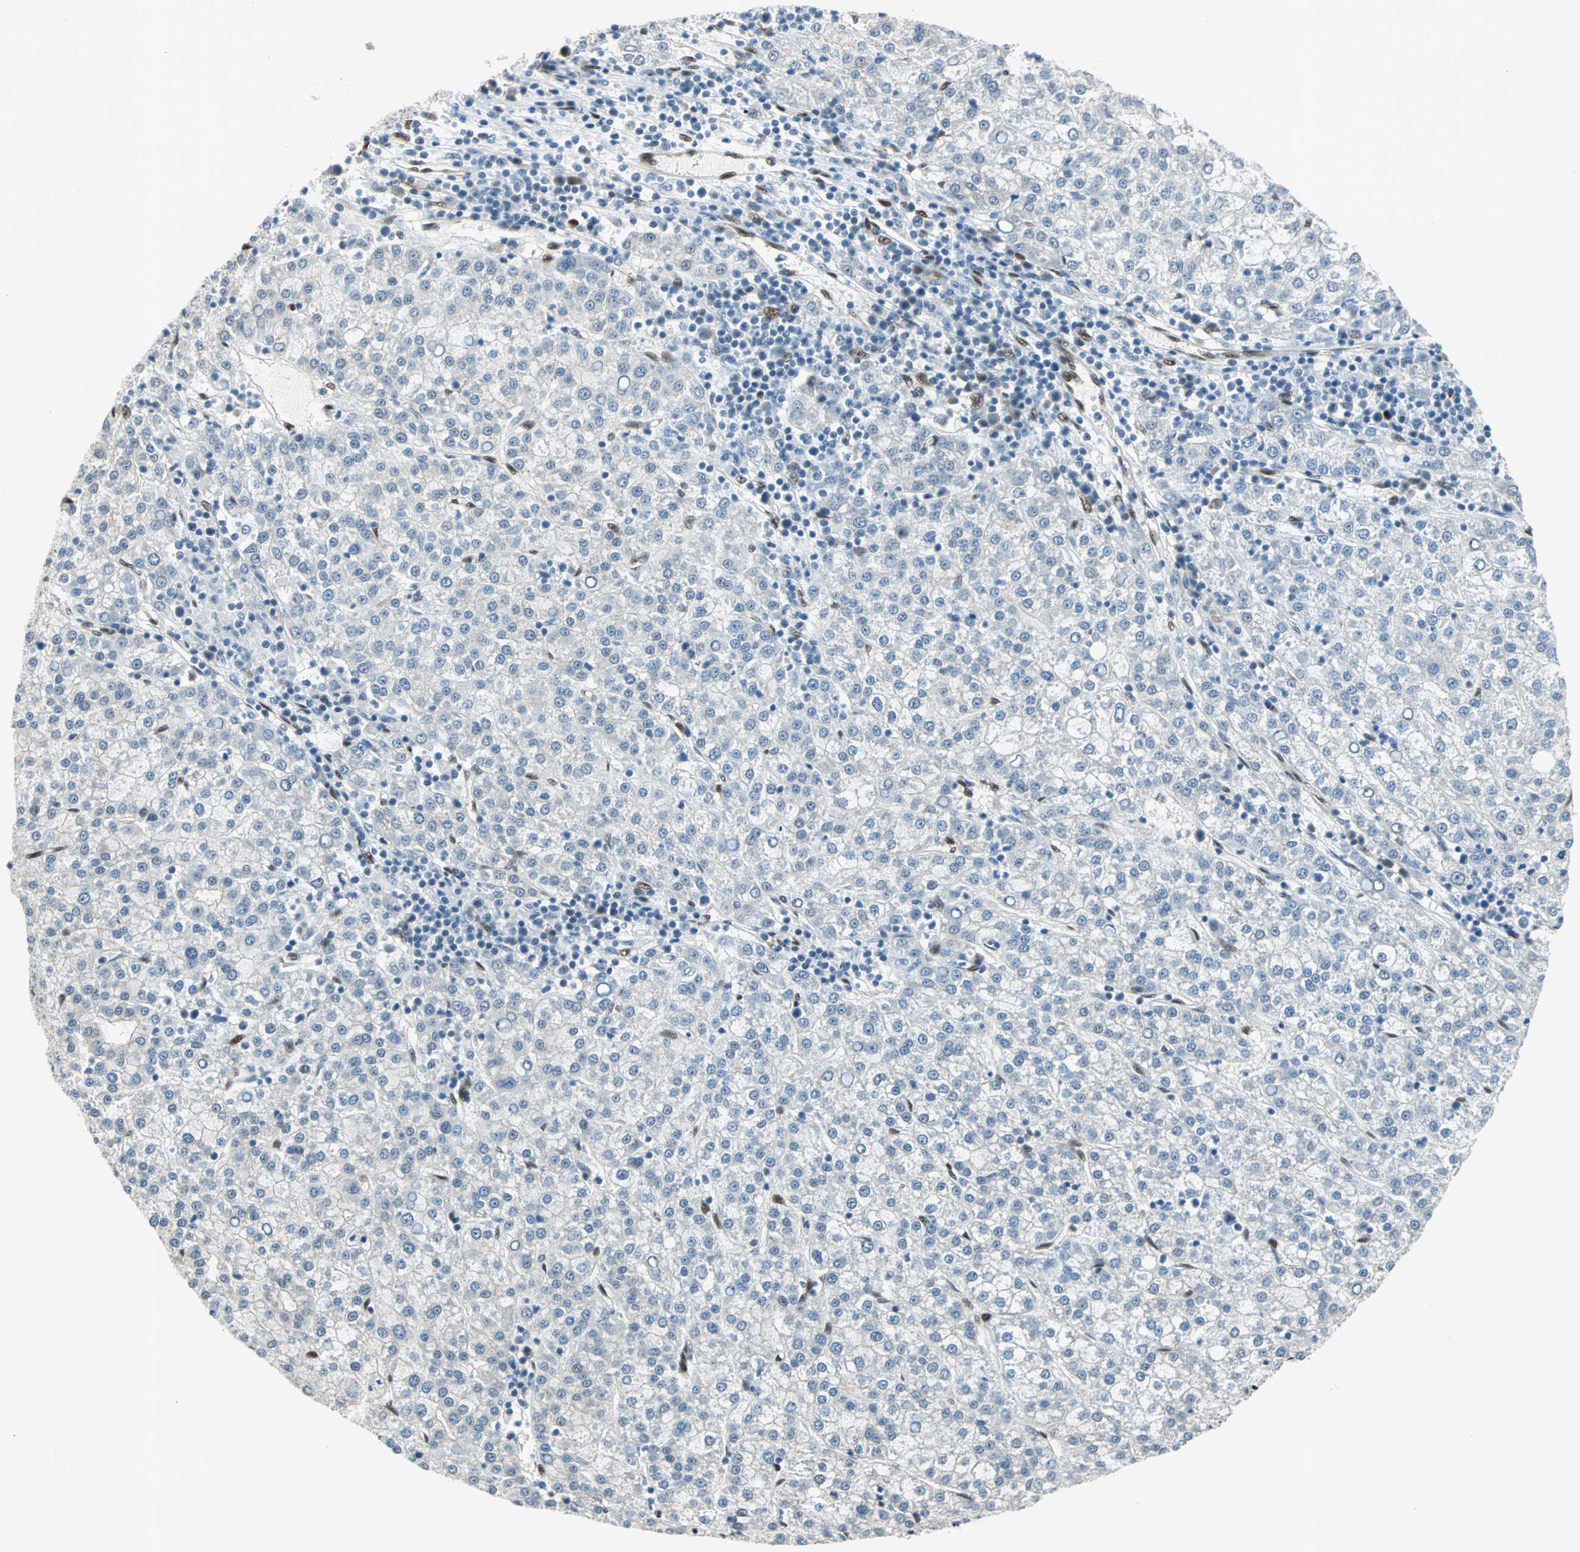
{"staining": {"intensity": "negative", "quantity": "none", "location": "none"}, "tissue": "liver cancer", "cell_type": "Tumor cells", "image_type": "cancer", "snomed": [{"axis": "morphology", "description": "Carcinoma, Hepatocellular, NOS"}, {"axis": "topography", "description": "Liver"}], "caption": "DAB (3,3'-diaminobenzidine) immunohistochemical staining of human liver cancer shows no significant positivity in tumor cells. (DAB (3,3'-diaminobenzidine) IHC visualized using brightfield microscopy, high magnification).", "gene": "WWTR1", "patient": {"sex": "female", "age": 58}}